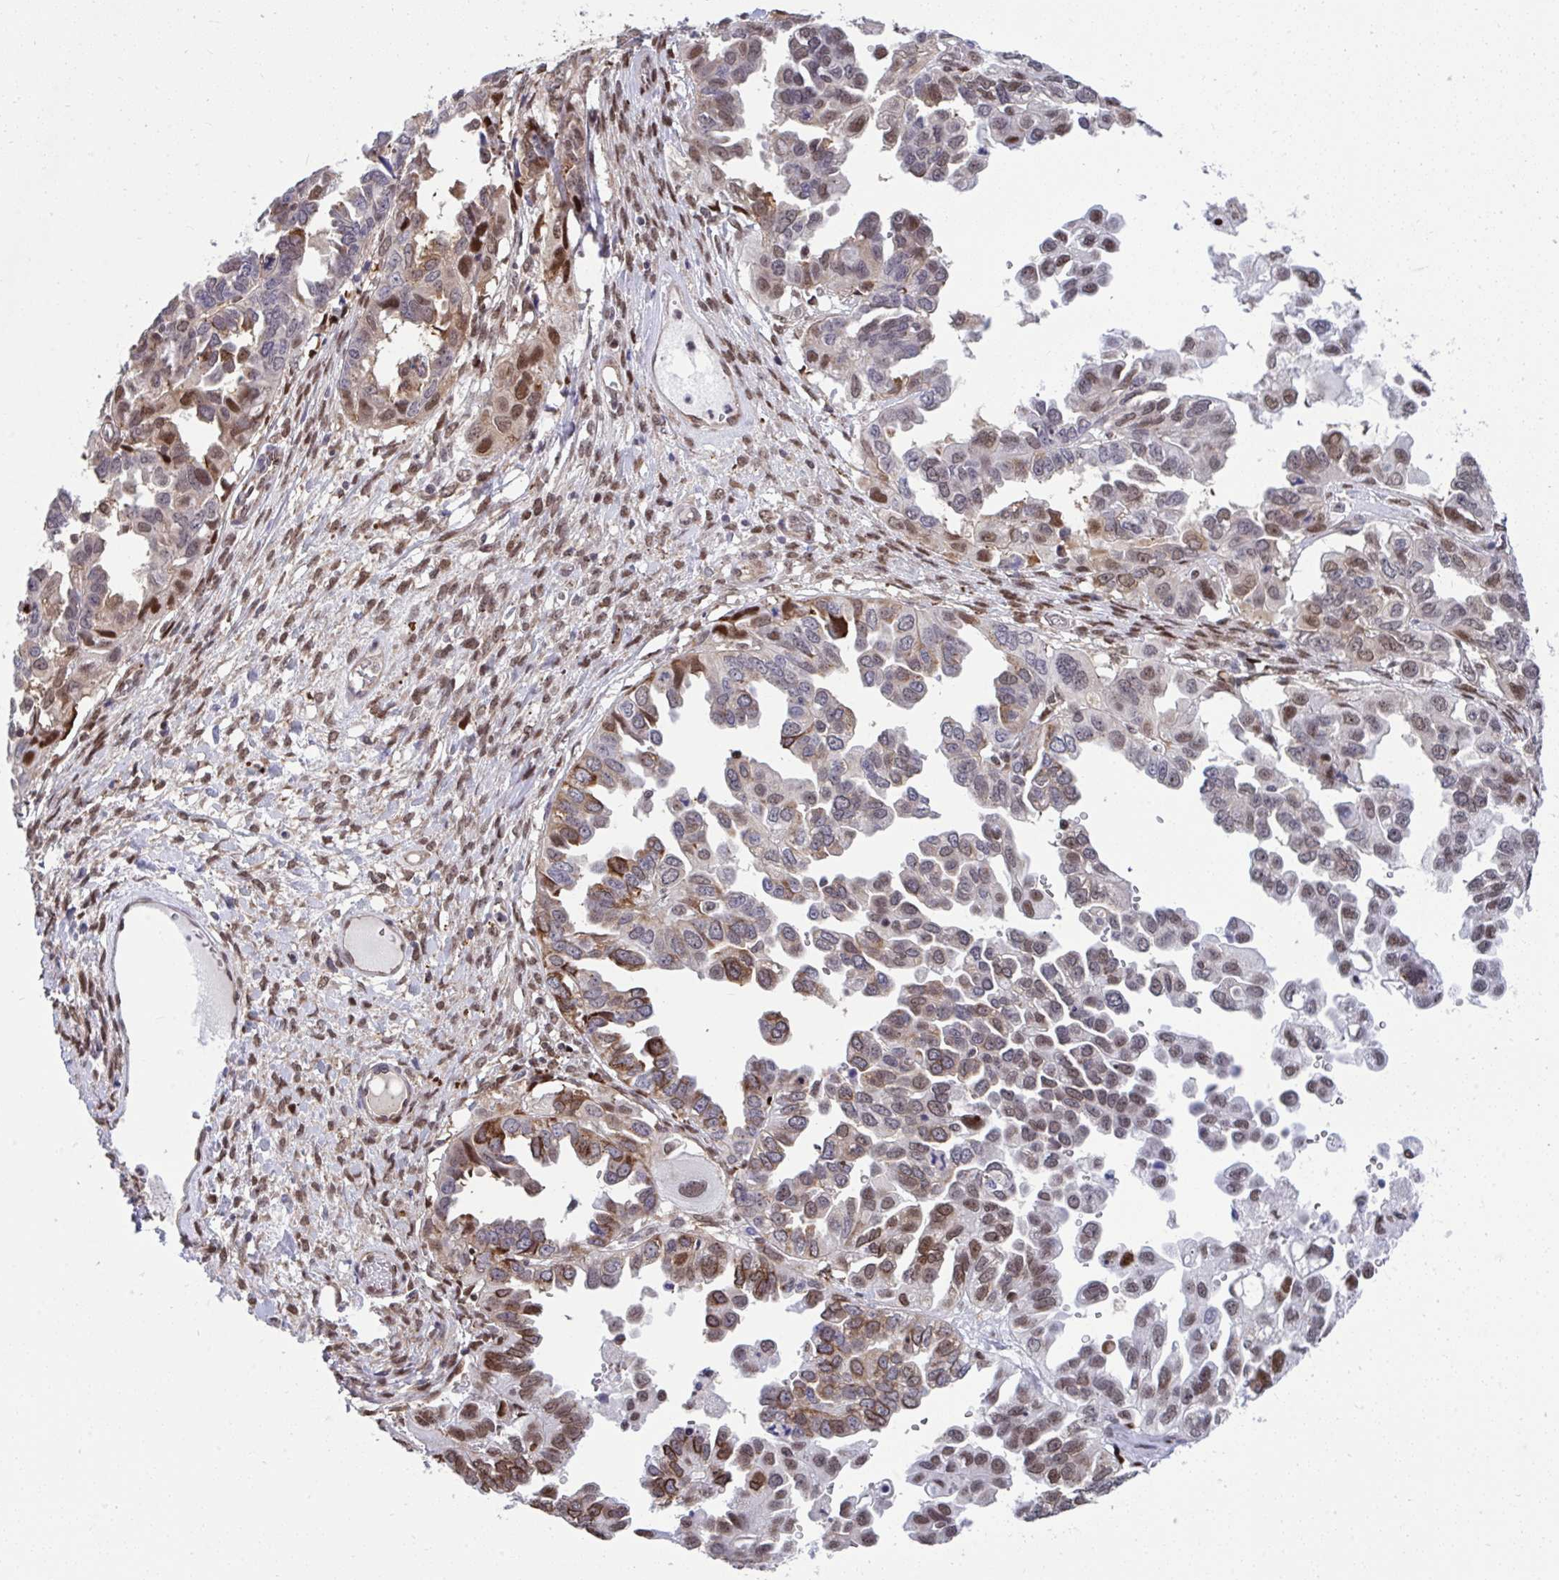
{"staining": {"intensity": "moderate", "quantity": "<25%", "location": "cytoplasmic/membranous,nuclear"}, "tissue": "ovarian cancer", "cell_type": "Tumor cells", "image_type": "cancer", "snomed": [{"axis": "morphology", "description": "Cystadenocarcinoma, serous, NOS"}, {"axis": "topography", "description": "Ovary"}], "caption": "The histopathology image displays immunohistochemical staining of ovarian cancer. There is moderate cytoplasmic/membranous and nuclear staining is present in approximately <25% of tumor cells. (DAB IHC, brown staining for protein, blue staining for nuclei).", "gene": "SLC35C2", "patient": {"sex": "female", "age": 53}}